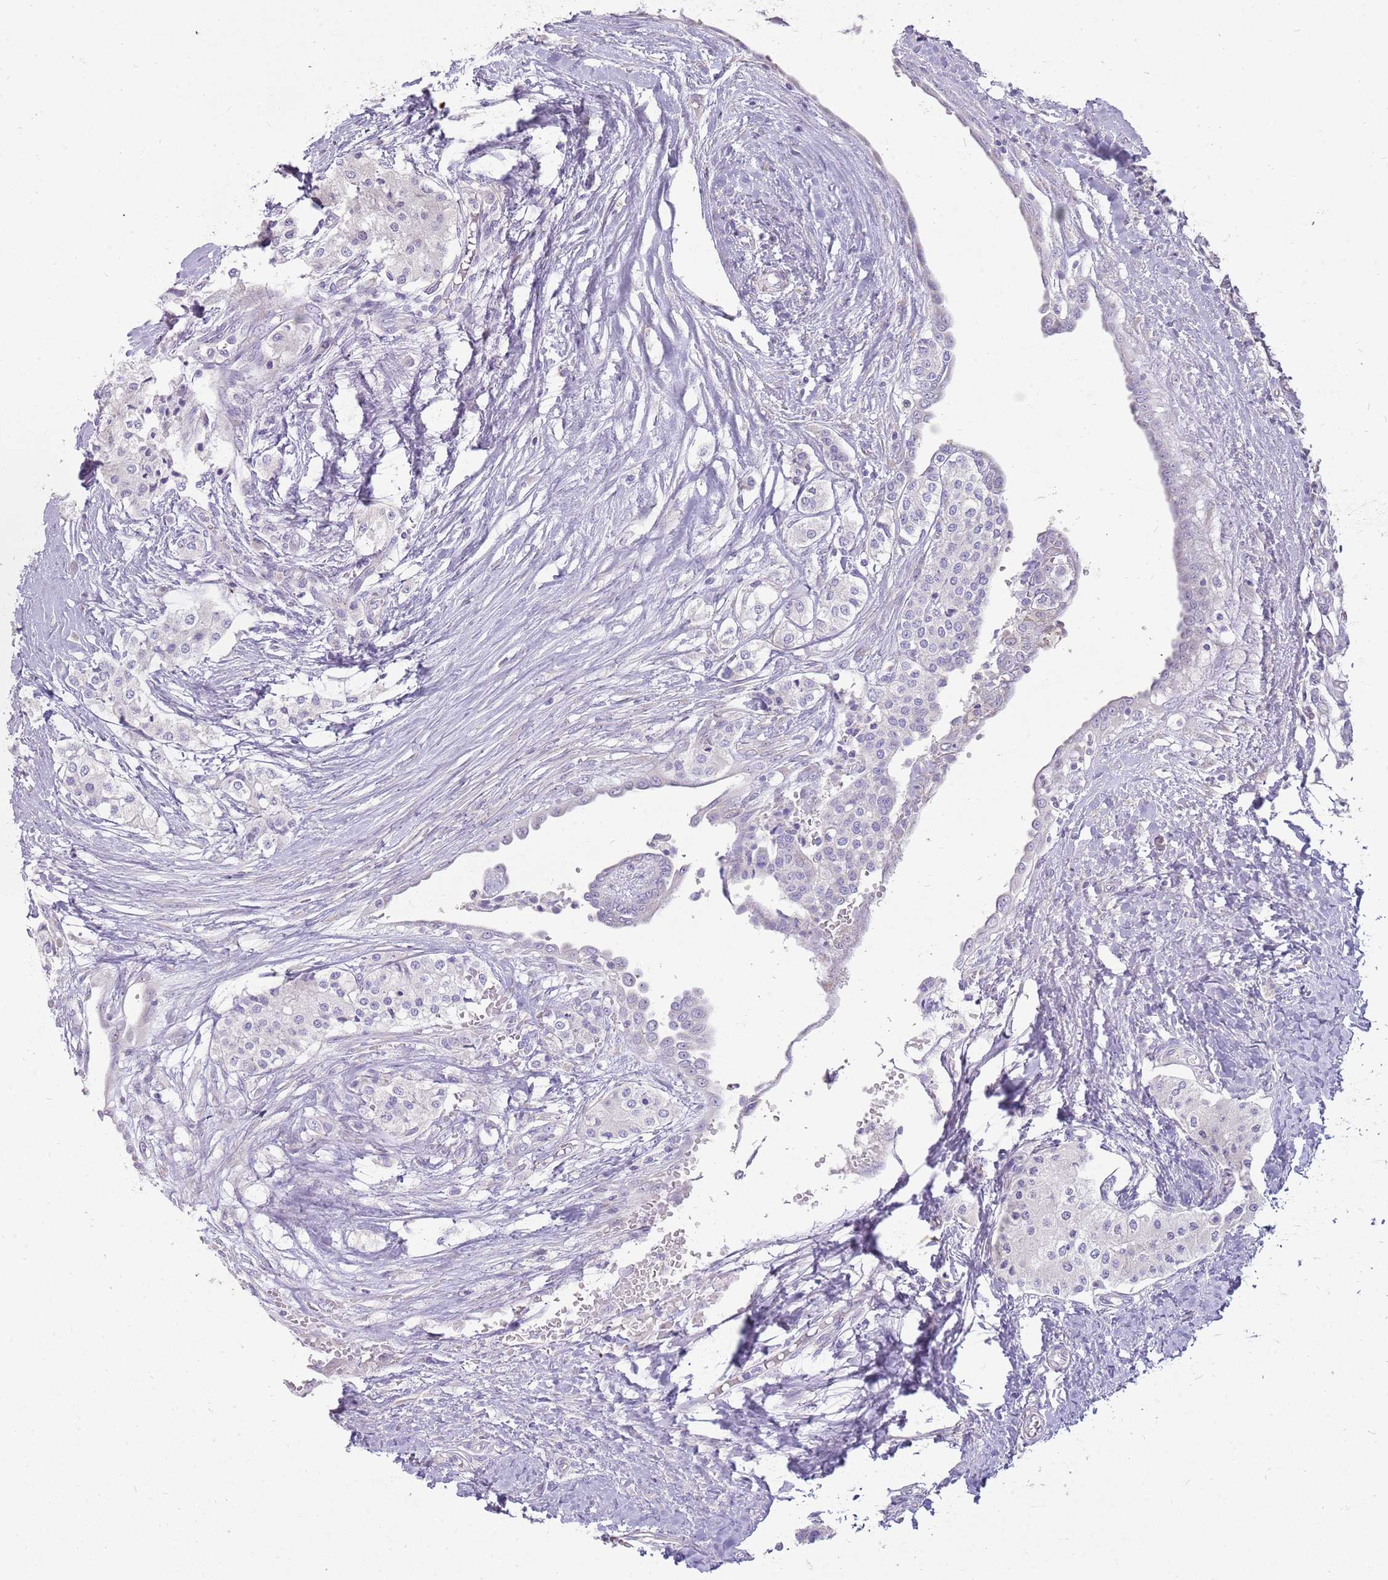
{"staining": {"intensity": "negative", "quantity": "none", "location": "none"}, "tissue": "carcinoid", "cell_type": "Tumor cells", "image_type": "cancer", "snomed": [{"axis": "morphology", "description": "Carcinoid, malignant, NOS"}, {"axis": "topography", "description": "Colon"}], "caption": "Tumor cells are negative for protein expression in human carcinoid. Brightfield microscopy of immunohistochemistry (IHC) stained with DAB (3,3'-diaminobenzidine) (brown) and hematoxylin (blue), captured at high magnification.", "gene": "DIPK1C", "patient": {"sex": "female", "age": 52}}